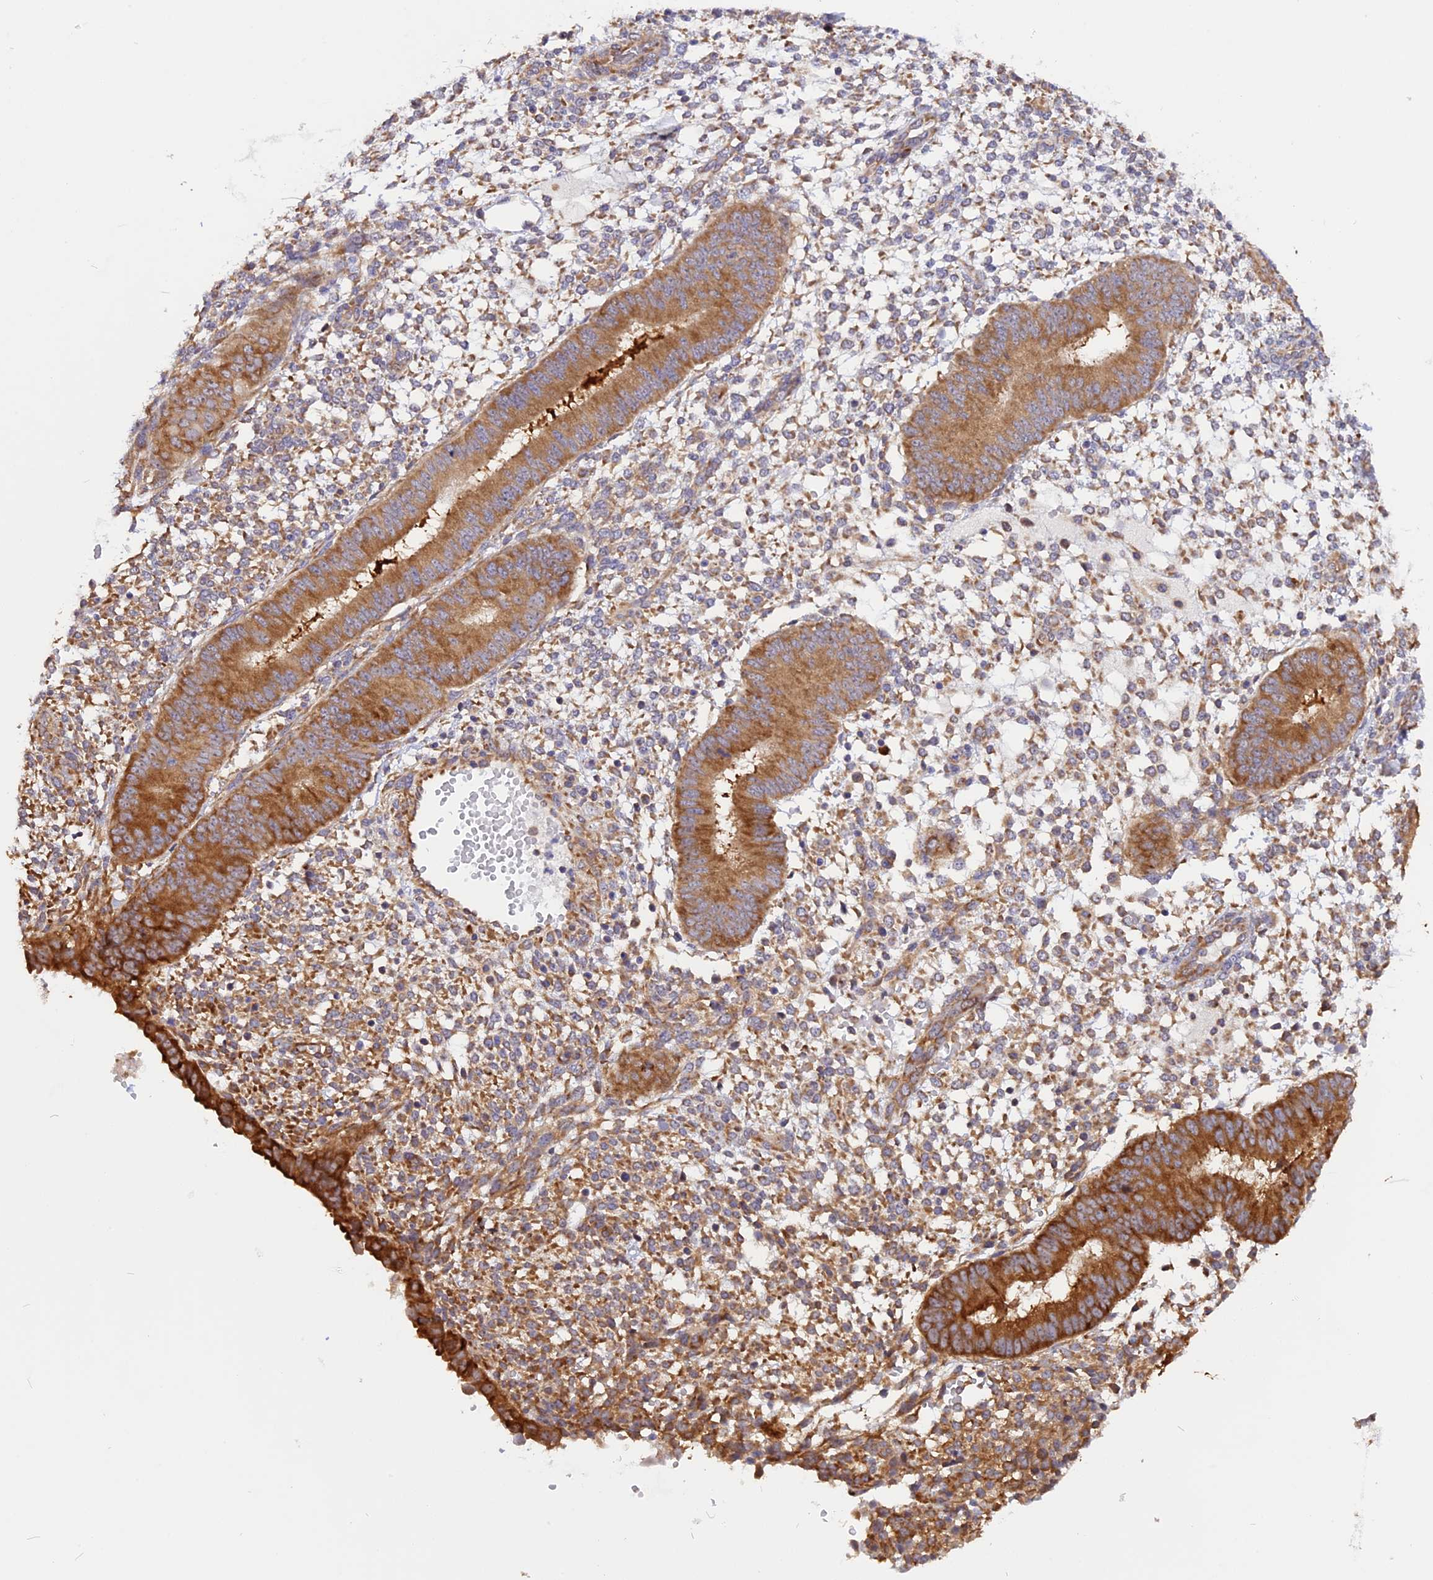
{"staining": {"intensity": "moderate", "quantity": "<25%", "location": "cytoplasmic/membranous"}, "tissue": "endometrium", "cell_type": "Cells in endometrial stroma", "image_type": "normal", "snomed": [{"axis": "morphology", "description": "Normal tissue, NOS"}, {"axis": "topography", "description": "Endometrium"}], "caption": "Immunohistochemistry of unremarkable human endometrium shows low levels of moderate cytoplasmic/membranous expression in approximately <25% of cells in endometrial stroma.", "gene": "GNPTAB", "patient": {"sex": "female", "age": 49}}